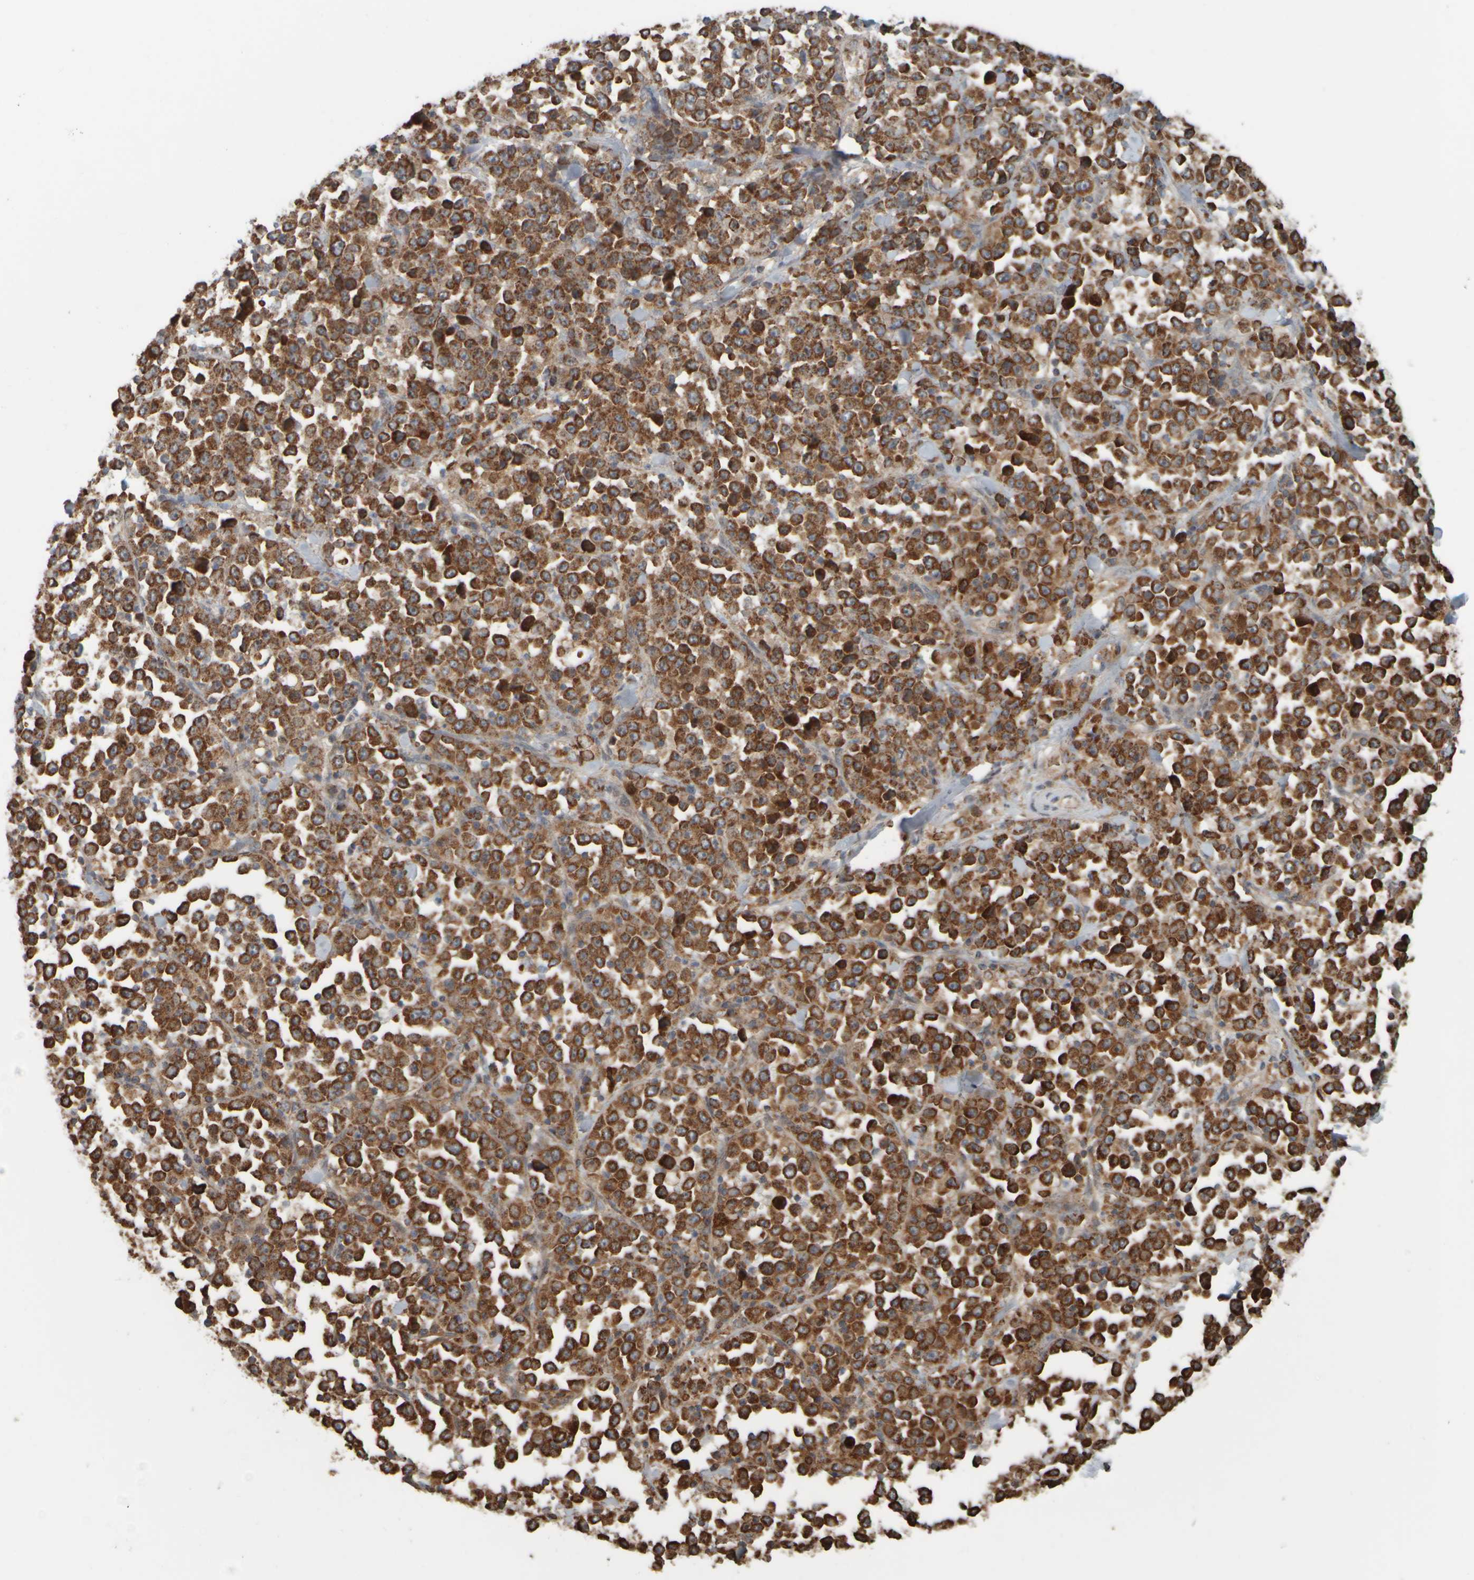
{"staining": {"intensity": "strong", "quantity": ">75%", "location": "cytoplasmic/membranous"}, "tissue": "stomach cancer", "cell_type": "Tumor cells", "image_type": "cancer", "snomed": [{"axis": "morphology", "description": "Normal tissue, NOS"}, {"axis": "morphology", "description": "Adenocarcinoma, NOS"}, {"axis": "topography", "description": "Stomach, upper"}, {"axis": "topography", "description": "Stomach"}], "caption": "IHC staining of adenocarcinoma (stomach), which demonstrates high levels of strong cytoplasmic/membranous expression in about >75% of tumor cells indicating strong cytoplasmic/membranous protein staining. The staining was performed using DAB (brown) for protein detection and nuclei were counterstained in hematoxylin (blue).", "gene": "APBB2", "patient": {"sex": "male", "age": 59}}